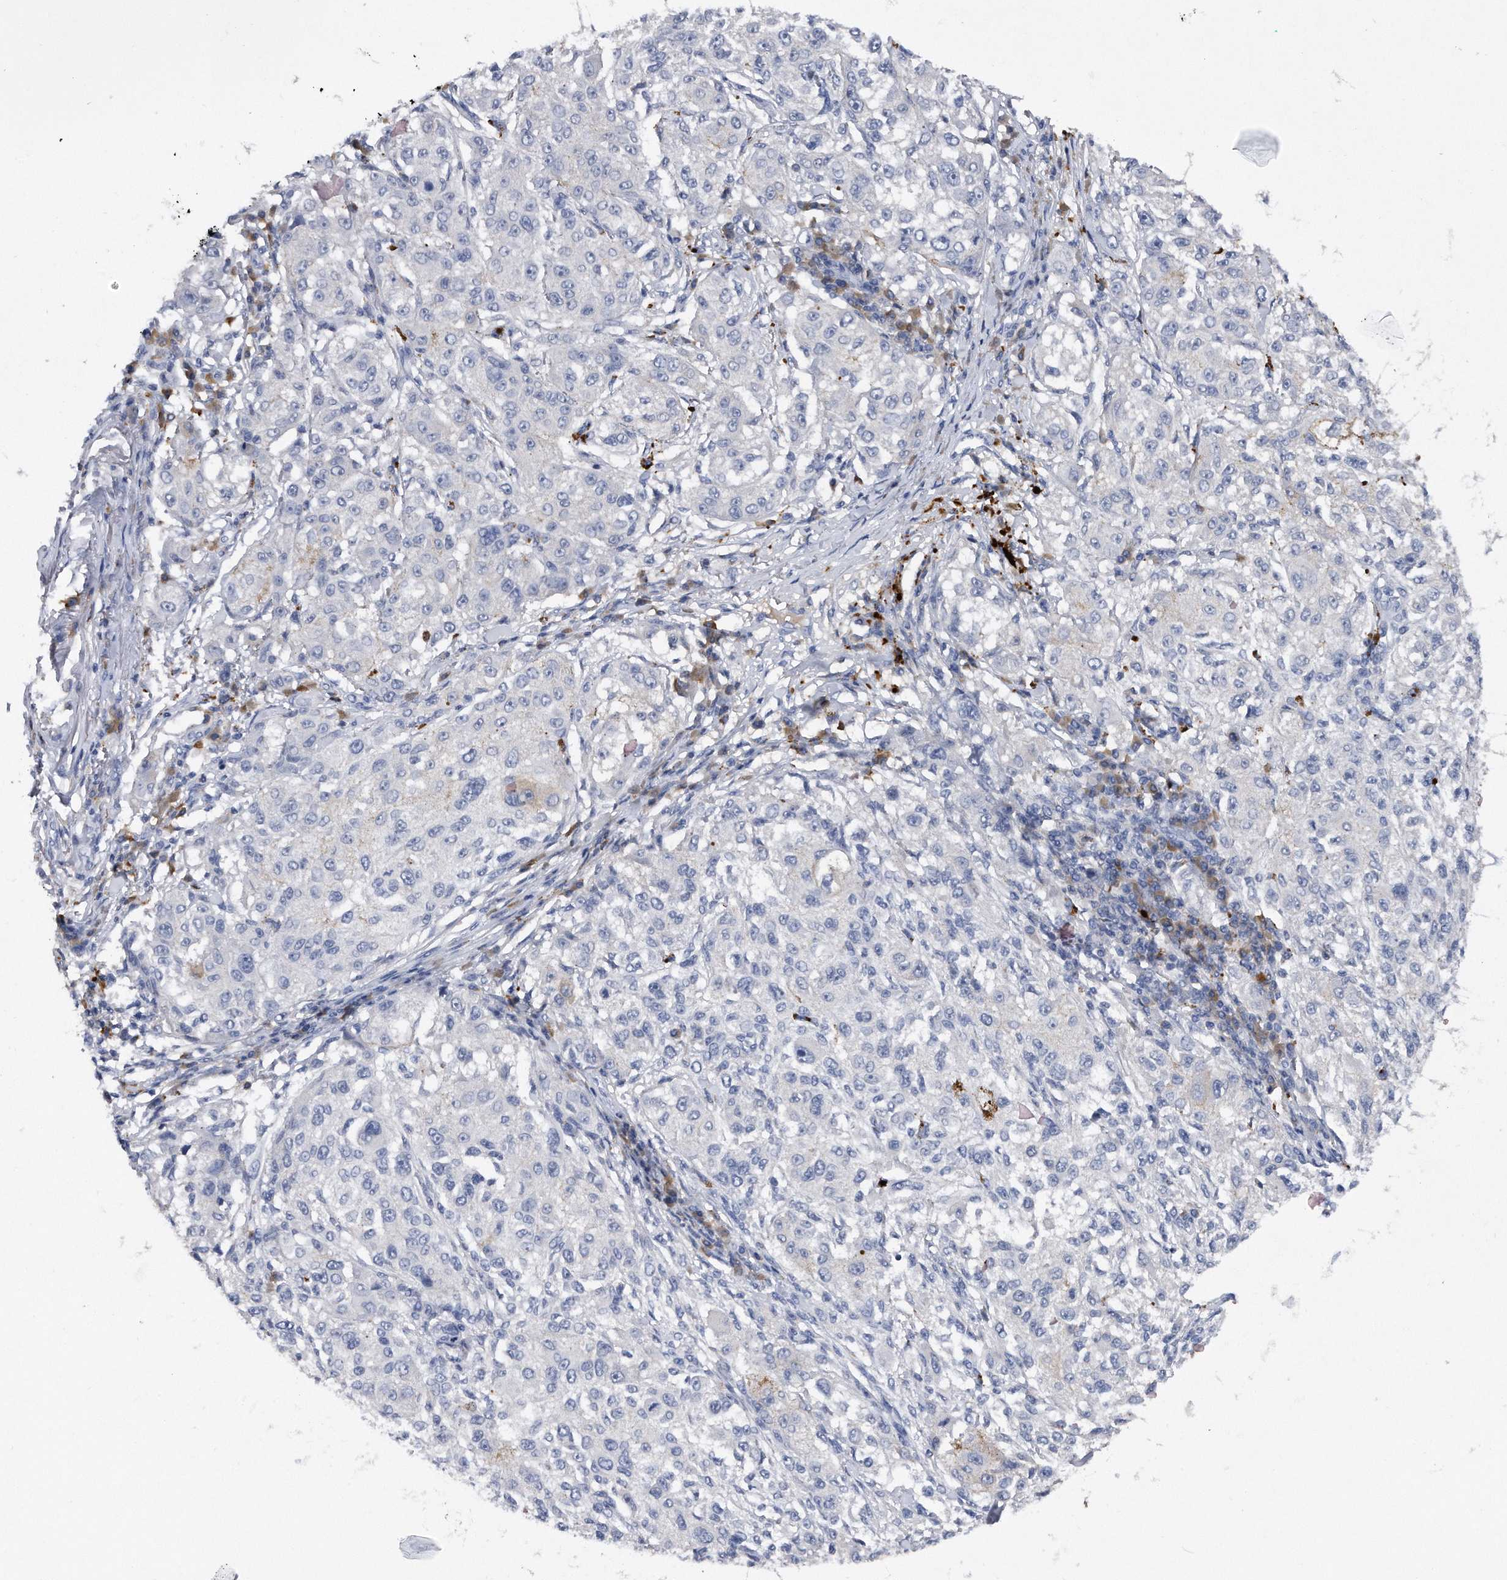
{"staining": {"intensity": "negative", "quantity": "none", "location": "none"}, "tissue": "melanoma", "cell_type": "Tumor cells", "image_type": "cancer", "snomed": [{"axis": "morphology", "description": "Necrosis, NOS"}, {"axis": "morphology", "description": "Malignant melanoma, NOS"}, {"axis": "topography", "description": "Skin"}], "caption": "Immunohistochemical staining of melanoma displays no significant positivity in tumor cells.", "gene": "ASNS", "patient": {"sex": "female", "age": 87}}